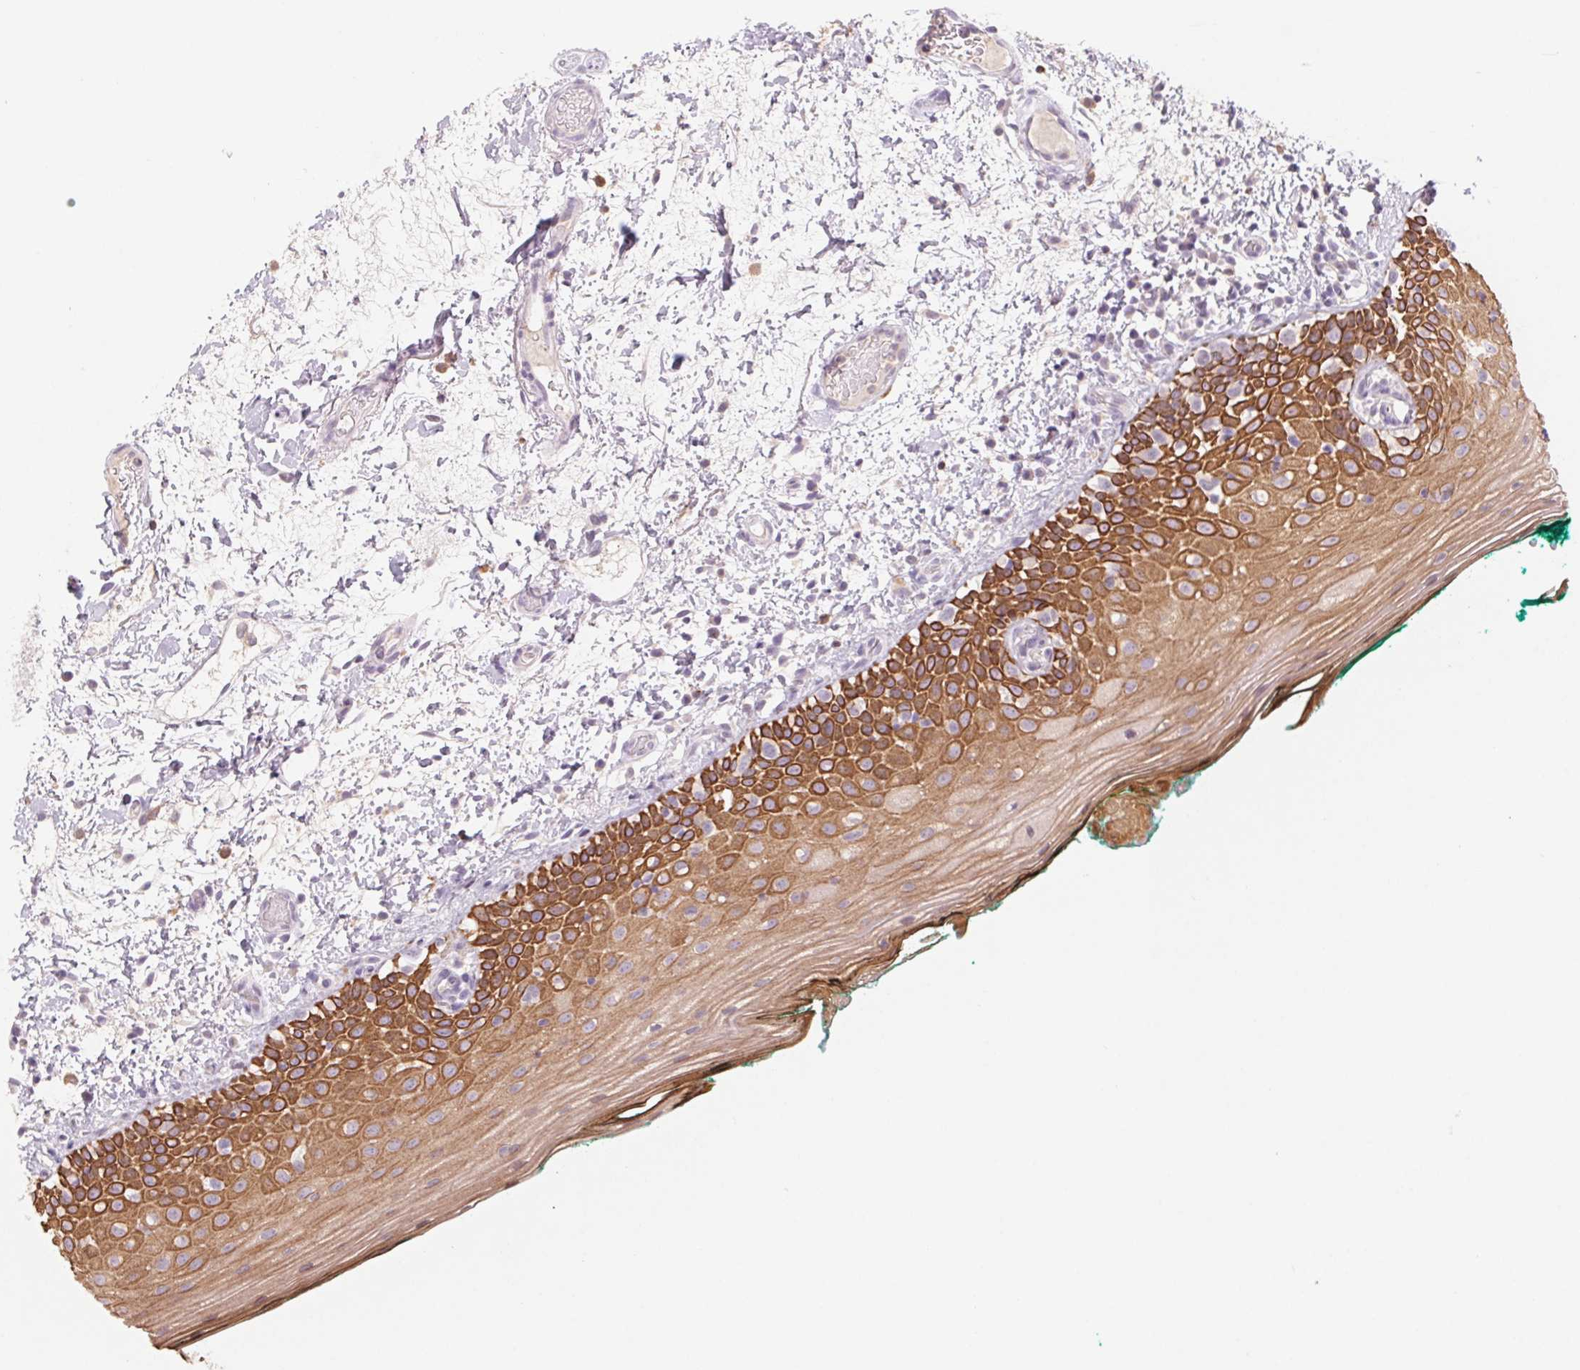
{"staining": {"intensity": "strong", "quantity": ">75%", "location": "cytoplasmic/membranous"}, "tissue": "oral mucosa", "cell_type": "Squamous epithelial cells", "image_type": "normal", "snomed": [{"axis": "morphology", "description": "Normal tissue, NOS"}, {"axis": "topography", "description": "Oral tissue"}], "caption": "Protein staining of unremarkable oral mucosa demonstrates strong cytoplasmic/membranous positivity in about >75% of squamous epithelial cells.", "gene": "KRT1", "patient": {"sex": "female", "age": 83}}